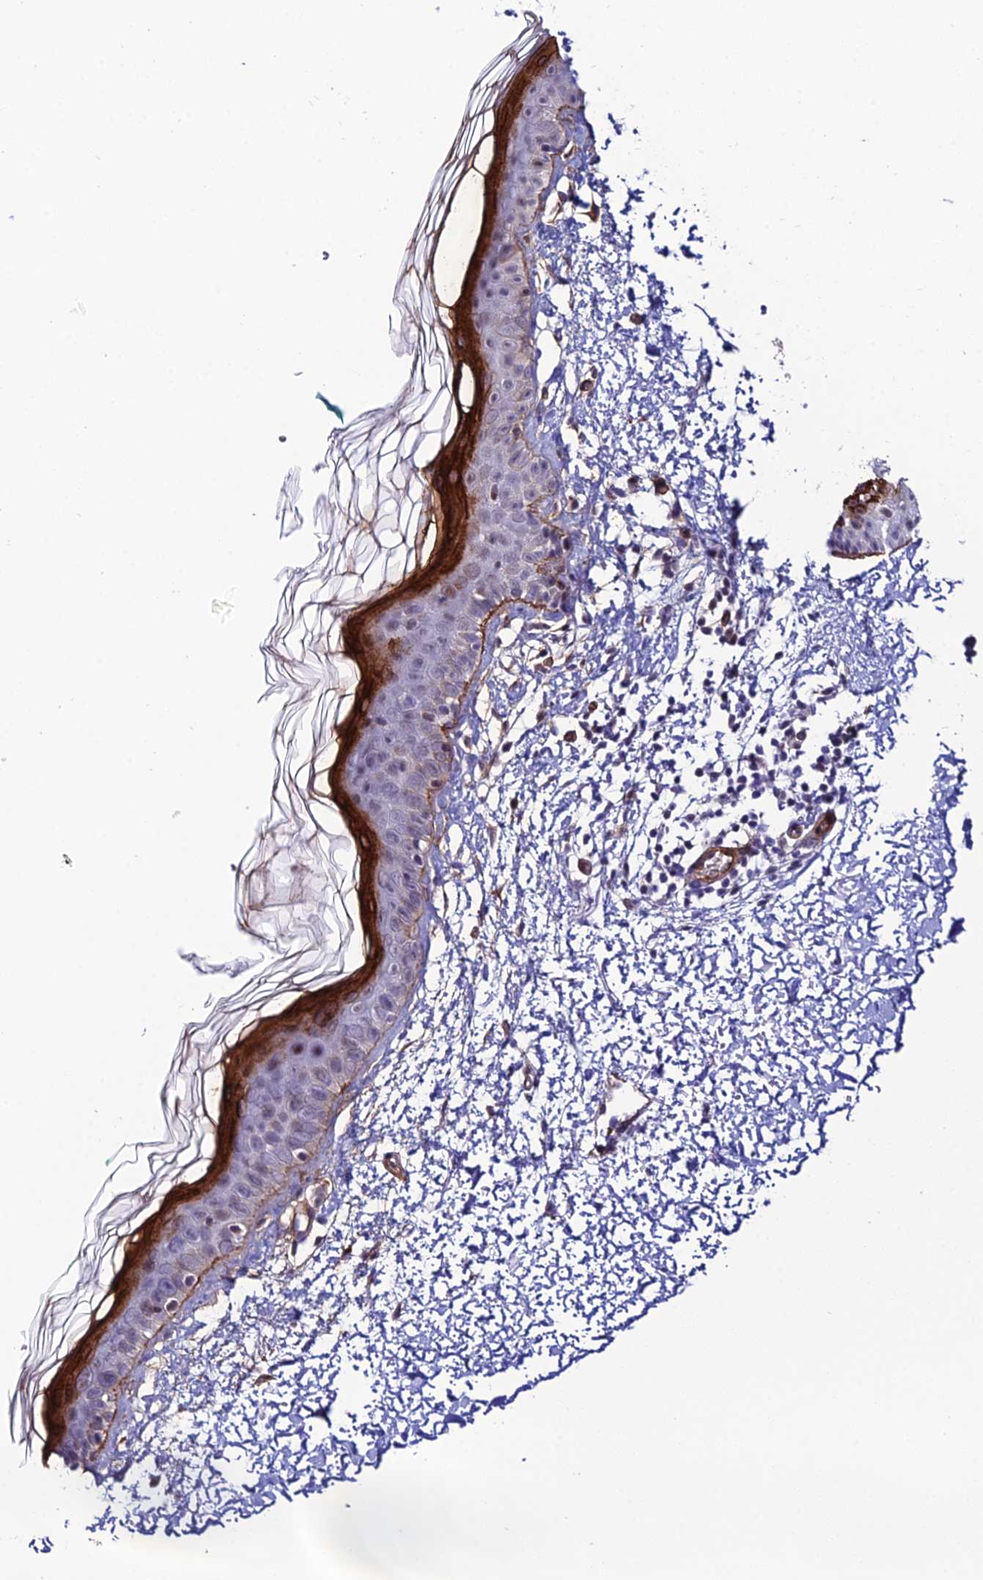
{"staining": {"intensity": "moderate", "quantity": "<25%", "location": "cytoplasmic/membranous"}, "tissue": "skin", "cell_type": "Fibroblasts", "image_type": "normal", "snomed": [{"axis": "morphology", "description": "Normal tissue, NOS"}, {"axis": "topography", "description": "Skin"}], "caption": "Immunohistochemistry staining of benign skin, which shows low levels of moderate cytoplasmic/membranous expression in about <25% of fibroblasts indicating moderate cytoplasmic/membranous protein positivity. The staining was performed using DAB (brown) for protein detection and nuclei were counterstained in hematoxylin (blue).", "gene": "SYT15B", "patient": {"sex": "male", "age": 66}}